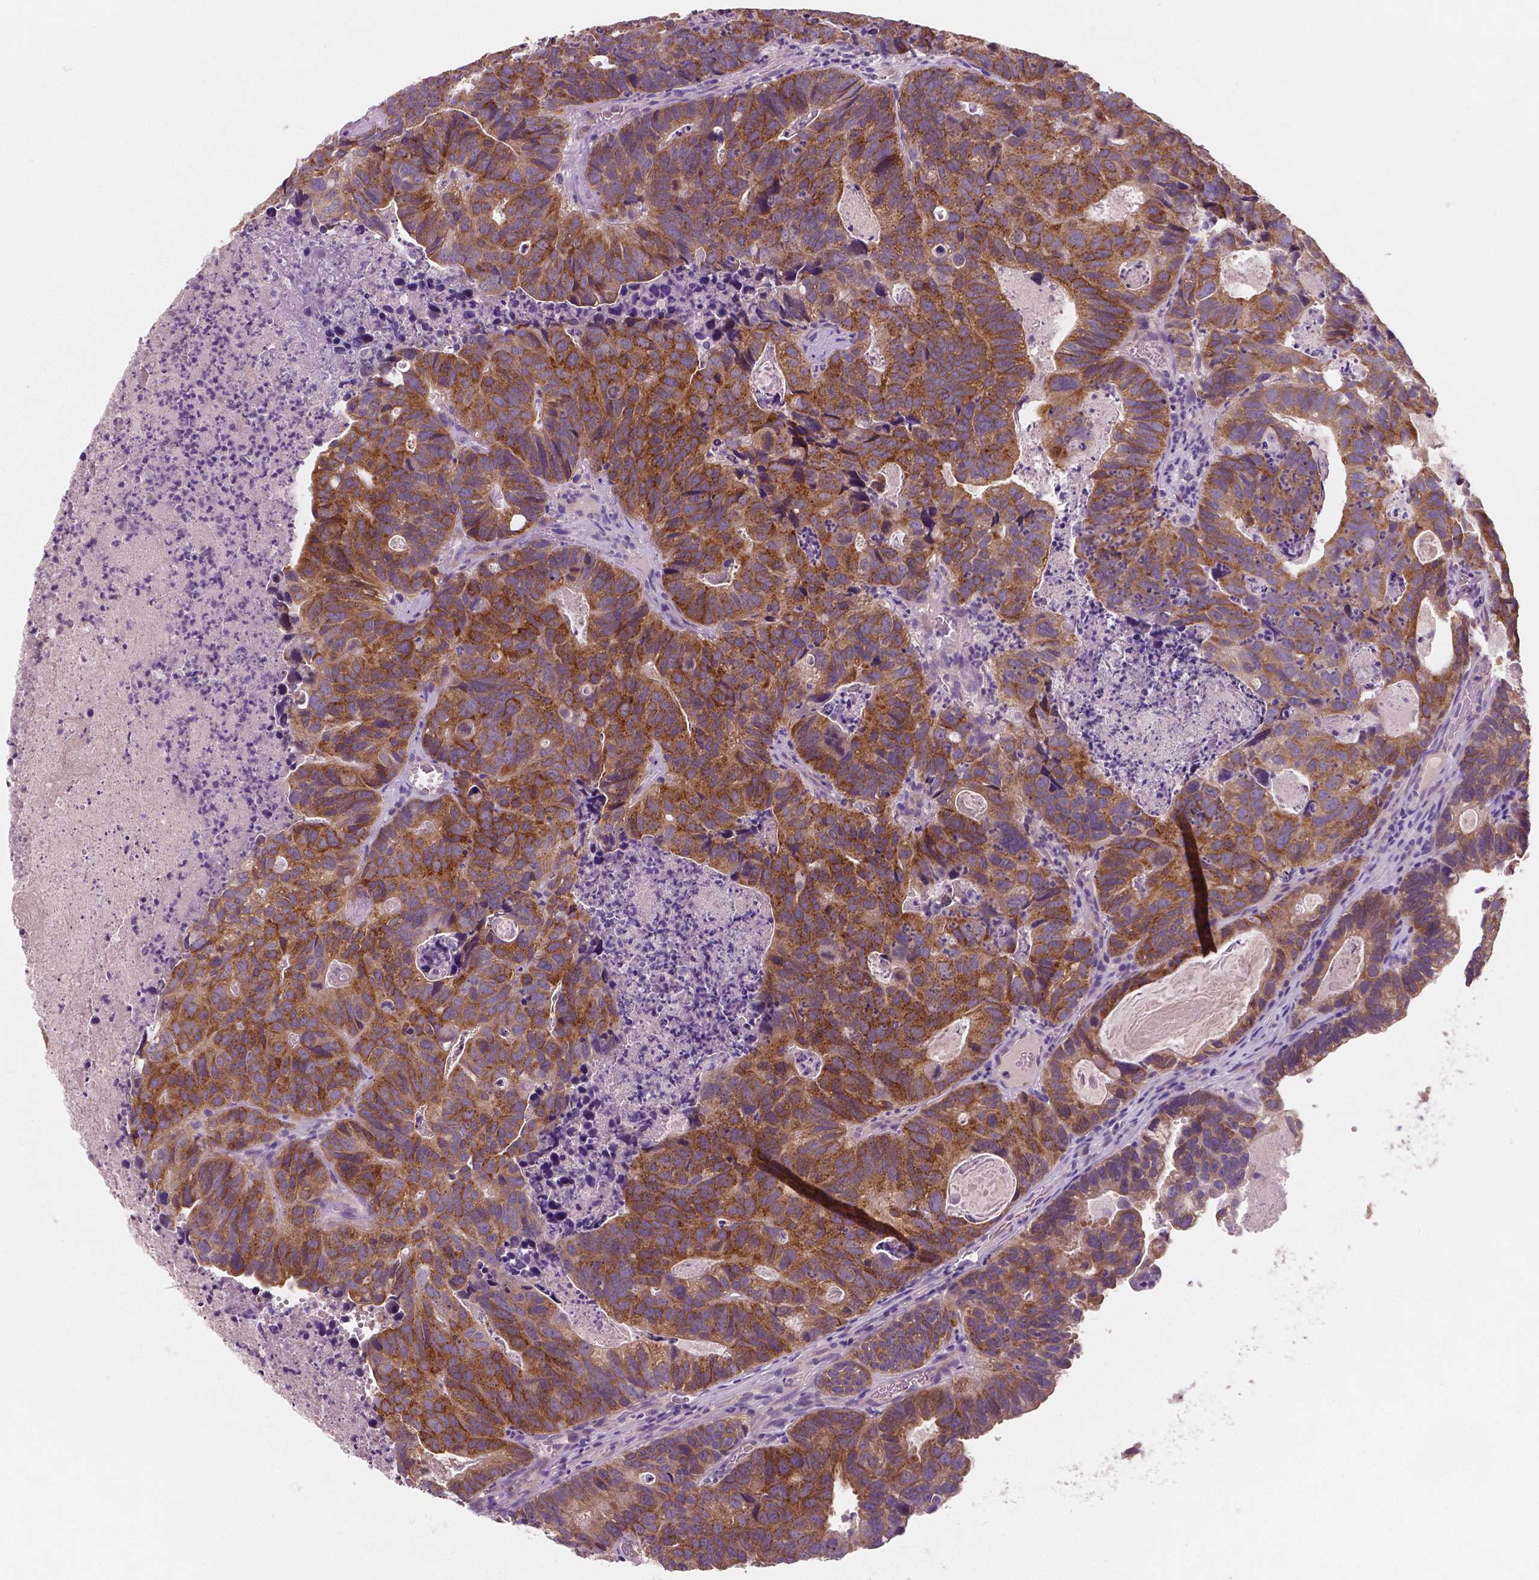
{"staining": {"intensity": "moderate", "quantity": ">75%", "location": "cytoplasmic/membranous"}, "tissue": "head and neck cancer", "cell_type": "Tumor cells", "image_type": "cancer", "snomed": [{"axis": "morphology", "description": "Adenocarcinoma, NOS"}, {"axis": "topography", "description": "Head-Neck"}], "caption": "DAB (3,3'-diaminobenzidine) immunohistochemical staining of adenocarcinoma (head and neck) reveals moderate cytoplasmic/membranous protein positivity in approximately >75% of tumor cells.", "gene": "LSM14B", "patient": {"sex": "male", "age": 62}}